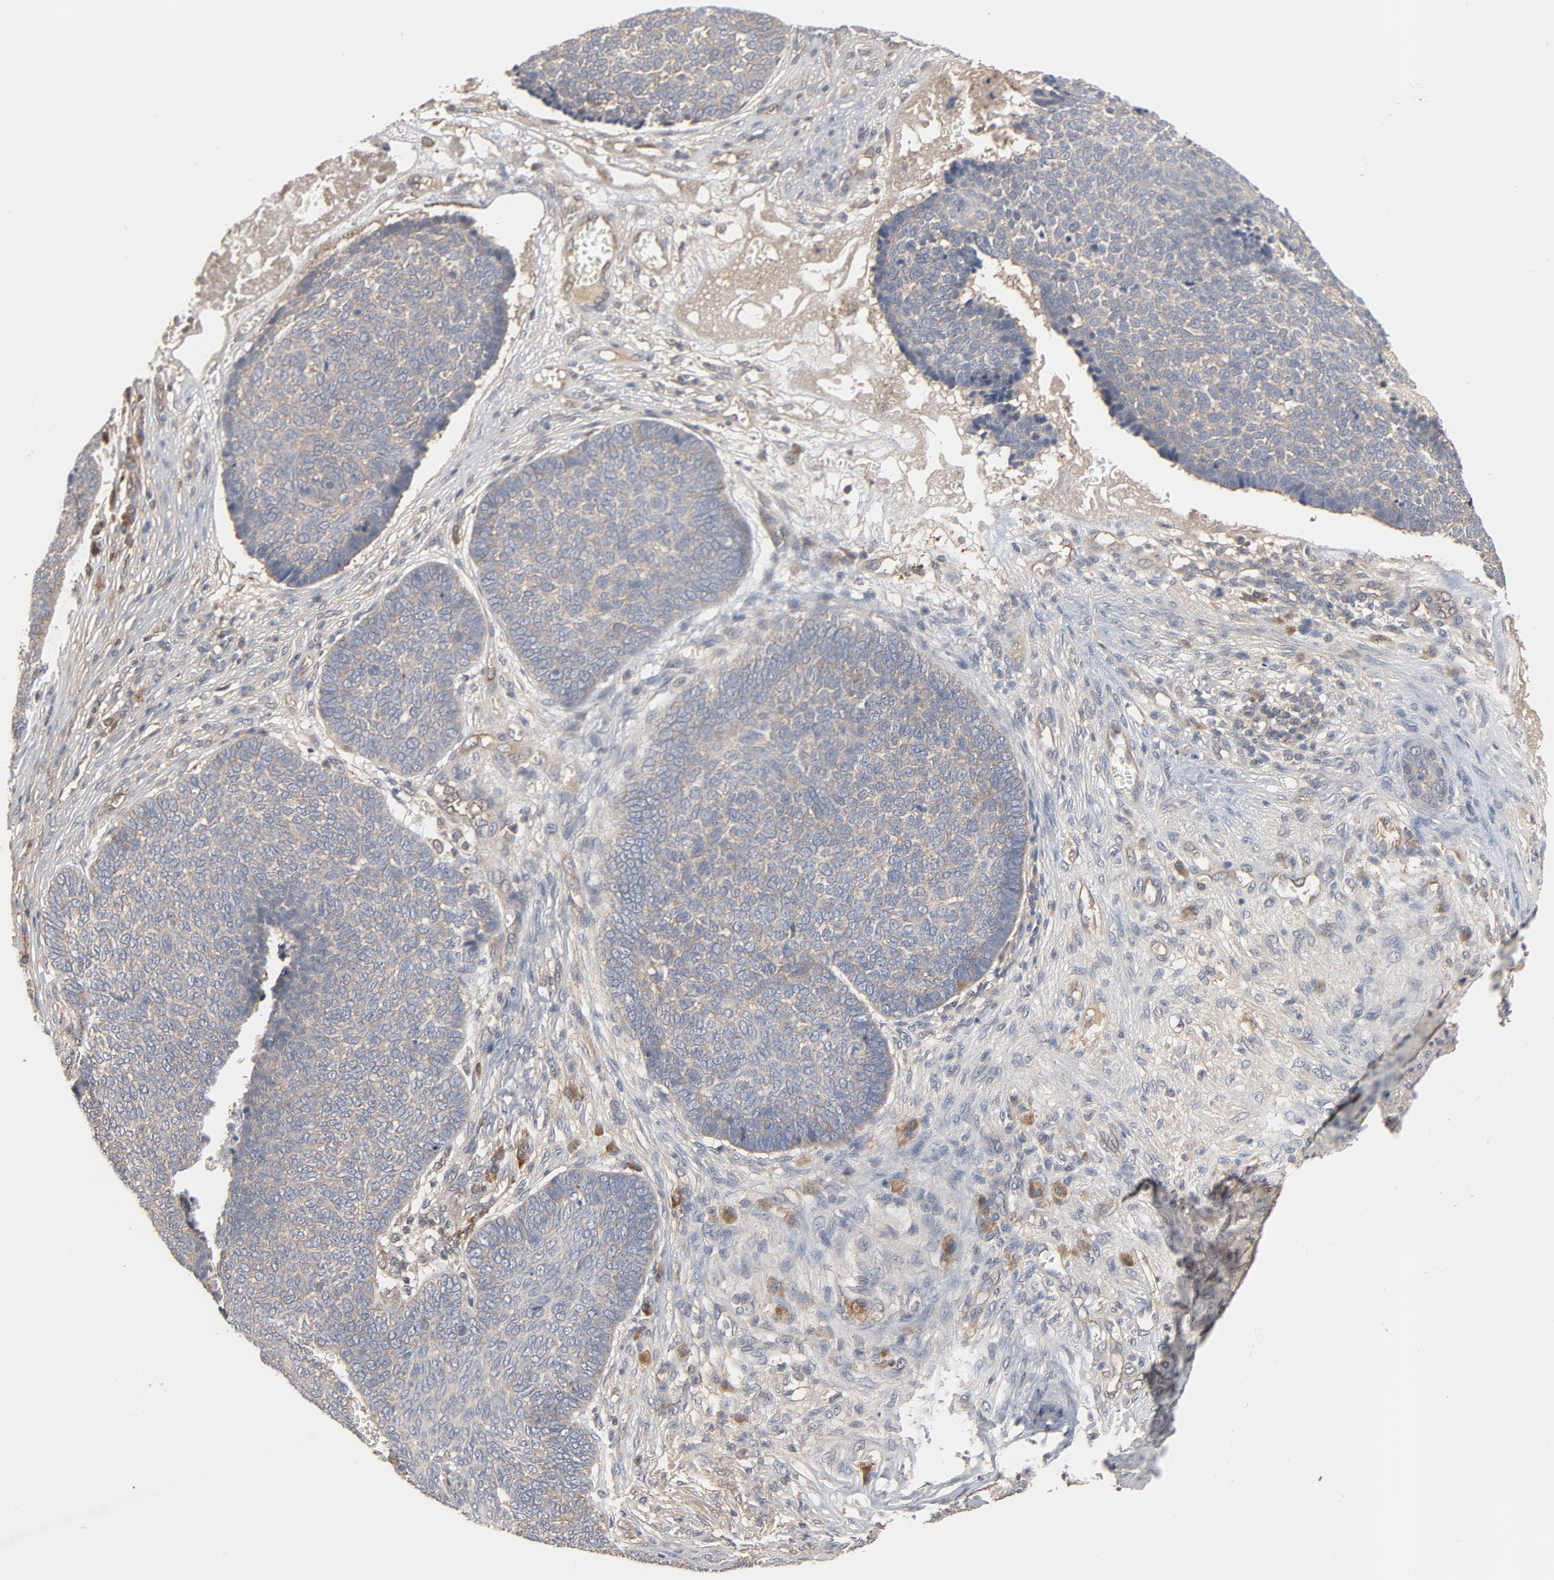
{"staining": {"intensity": "negative", "quantity": "none", "location": "none"}, "tissue": "skin cancer", "cell_type": "Tumor cells", "image_type": "cancer", "snomed": [{"axis": "morphology", "description": "Basal cell carcinoma"}, {"axis": "topography", "description": "Skin"}], "caption": "This is an immunohistochemistry micrograph of skin basal cell carcinoma. There is no expression in tumor cells.", "gene": "PITPNM2", "patient": {"sex": "male", "age": 84}}